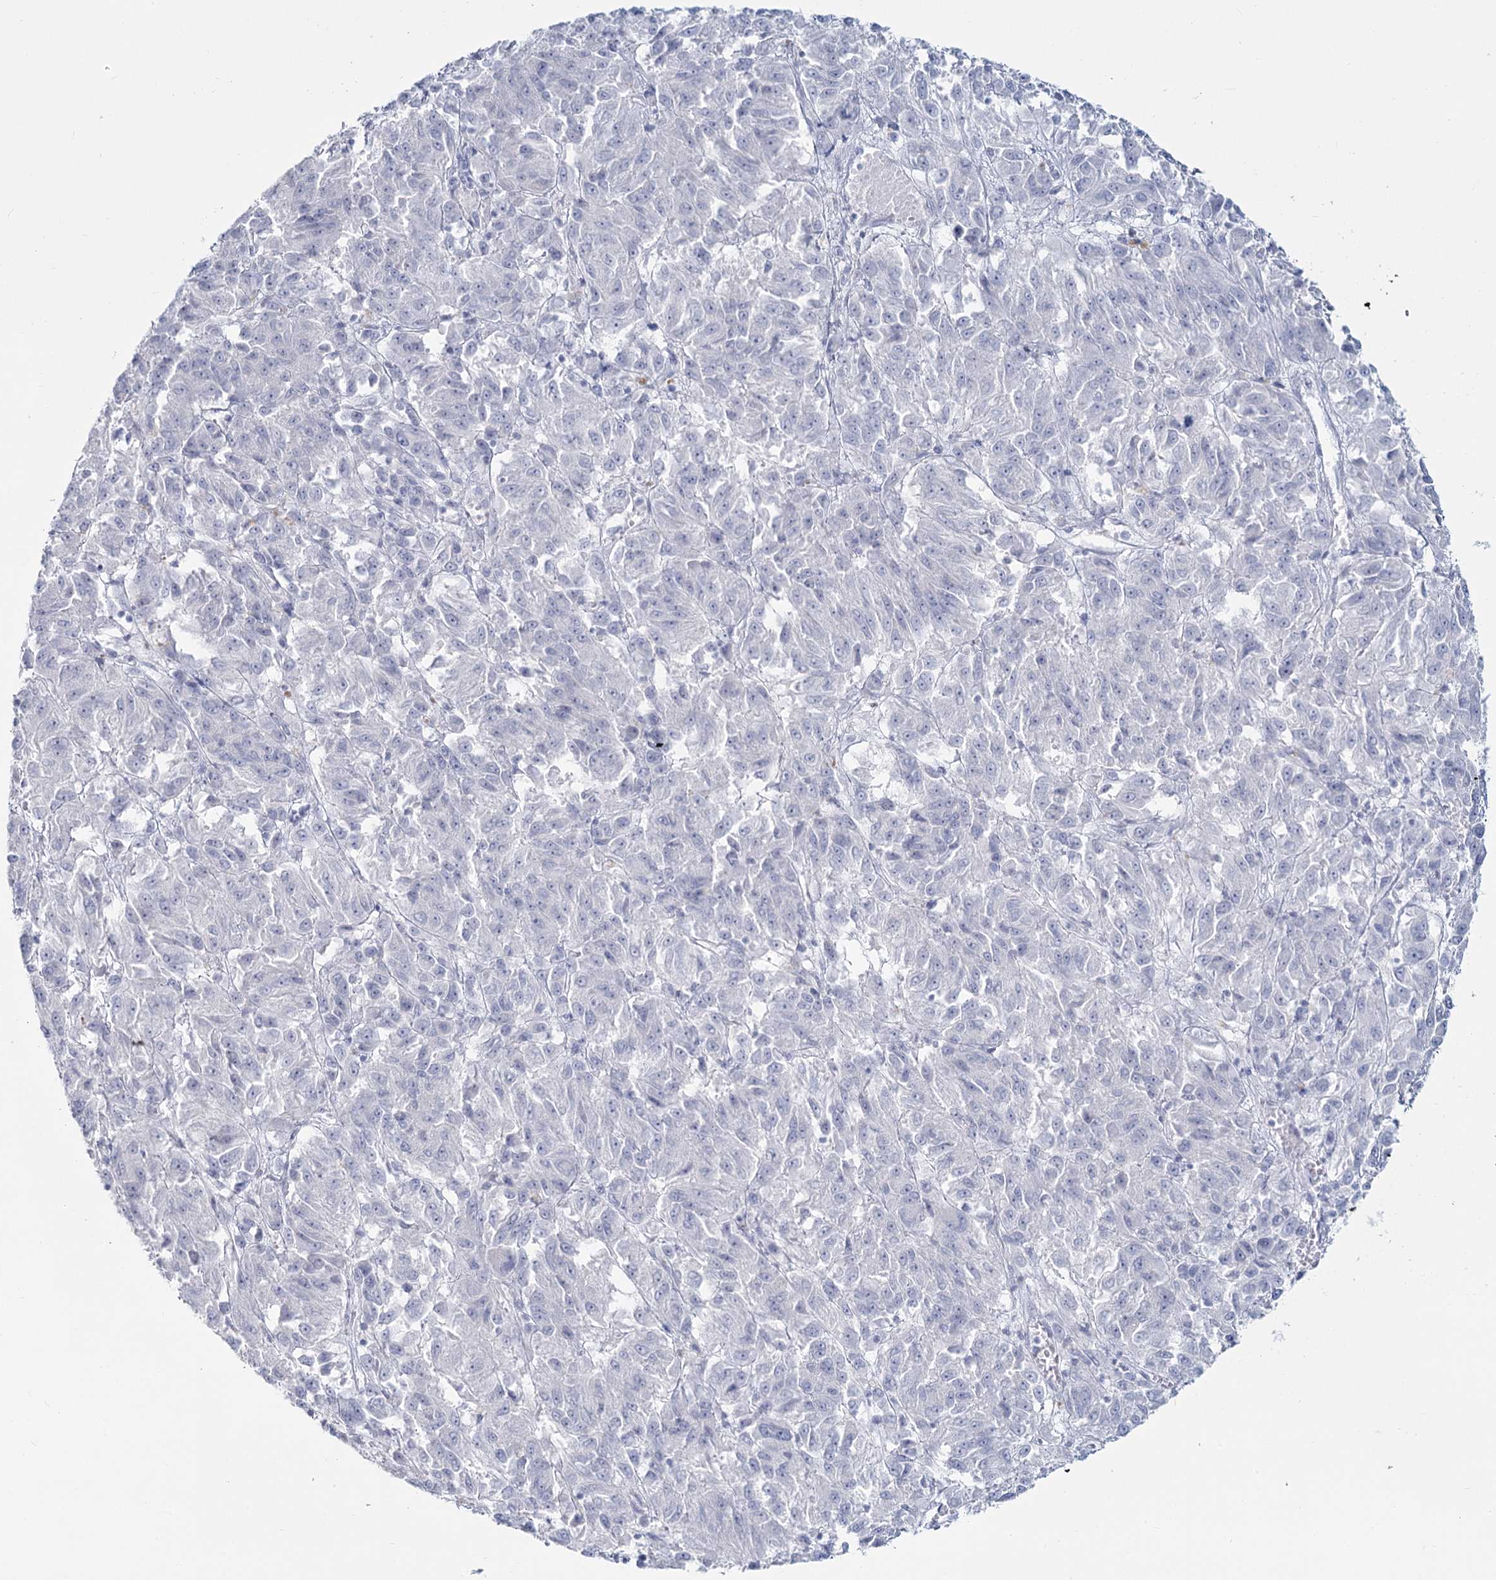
{"staining": {"intensity": "negative", "quantity": "none", "location": "none"}, "tissue": "melanoma", "cell_type": "Tumor cells", "image_type": "cancer", "snomed": [{"axis": "morphology", "description": "Malignant melanoma, Metastatic site"}, {"axis": "topography", "description": "Lung"}], "caption": "Immunohistochemical staining of melanoma displays no significant staining in tumor cells.", "gene": "SLC6A19", "patient": {"sex": "male", "age": 64}}